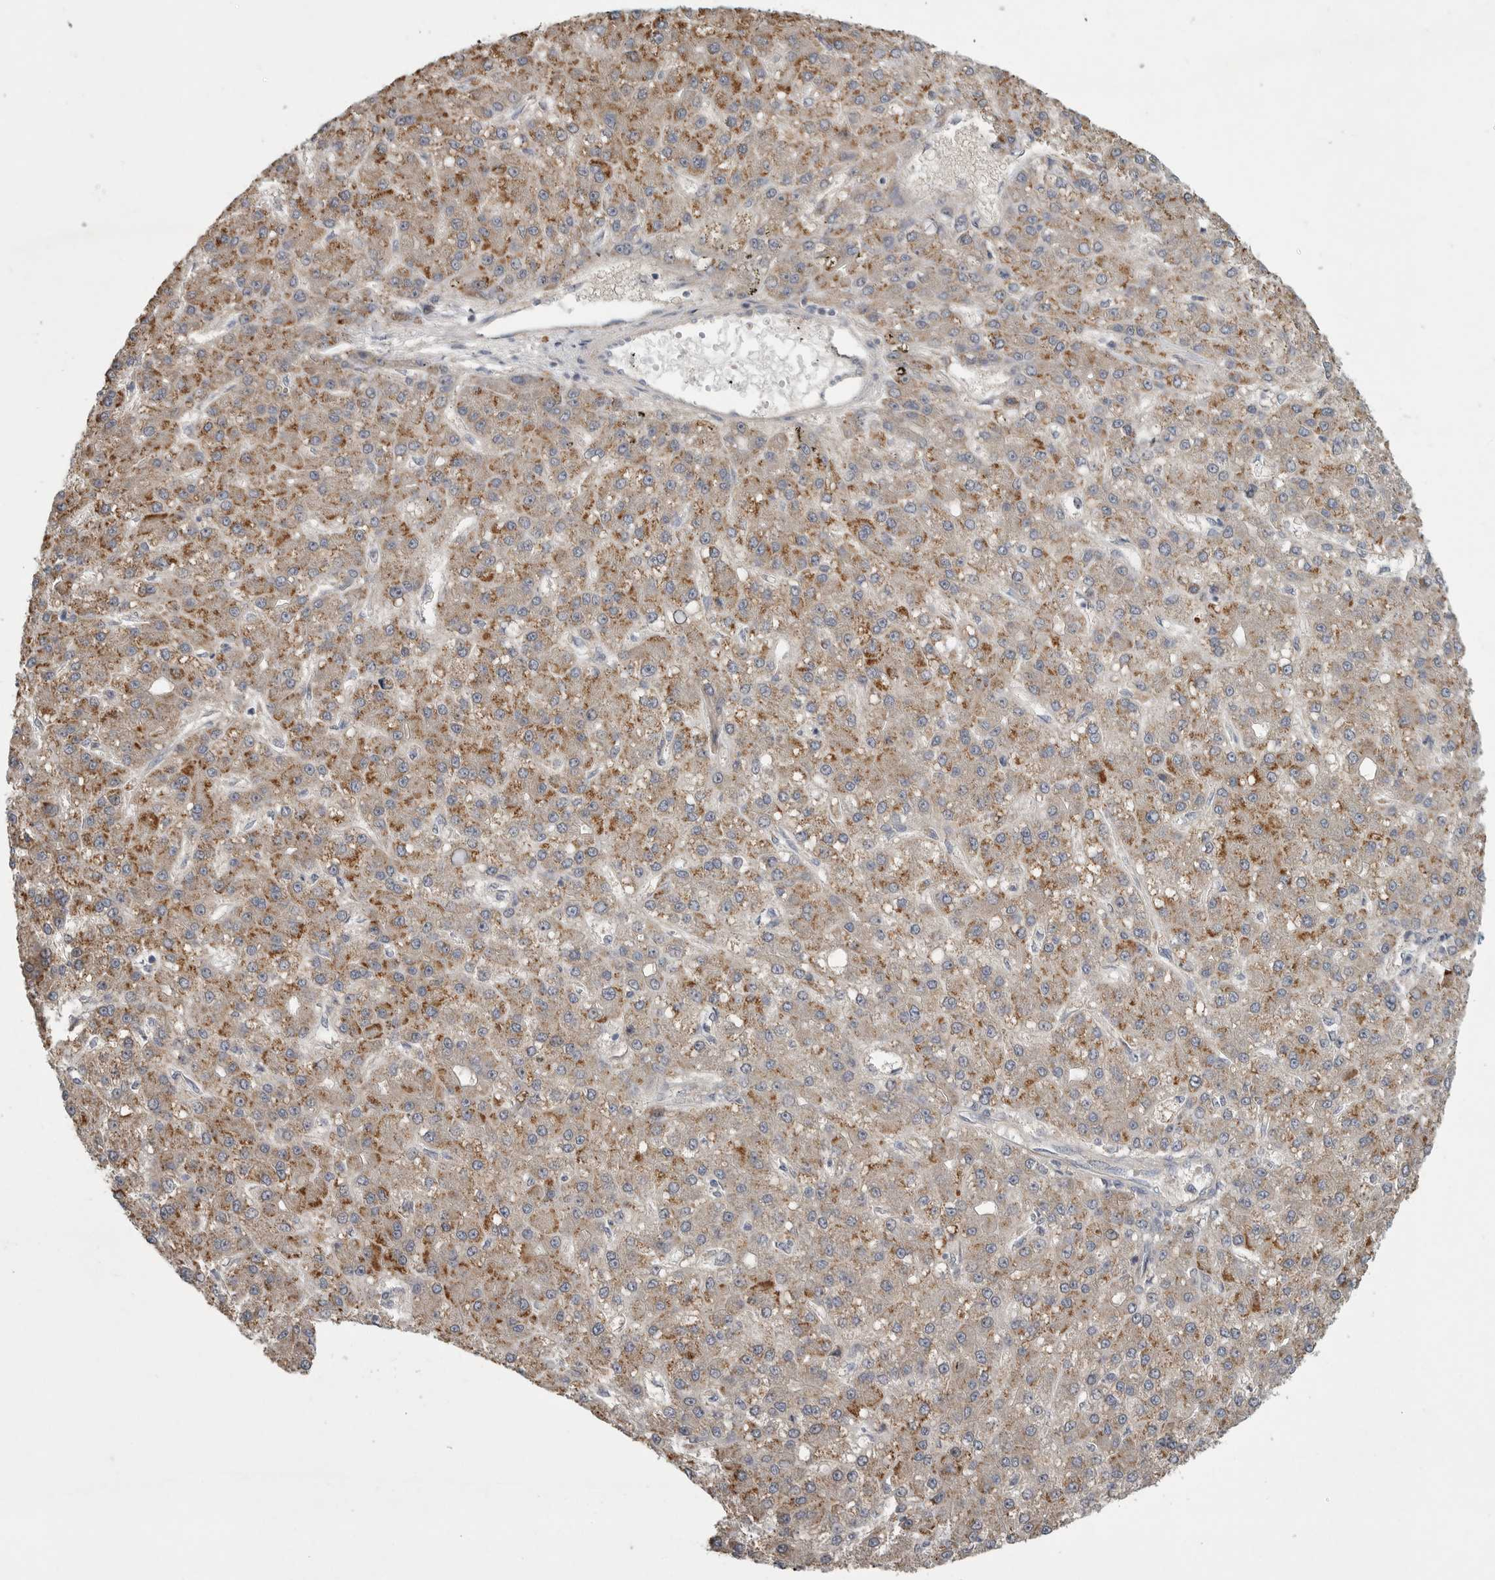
{"staining": {"intensity": "moderate", "quantity": ">75%", "location": "cytoplasmic/membranous"}, "tissue": "liver cancer", "cell_type": "Tumor cells", "image_type": "cancer", "snomed": [{"axis": "morphology", "description": "Carcinoma, Hepatocellular, NOS"}, {"axis": "topography", "description": "Liver"}], "caption": "This micrograph exhibits liver cancer (hepatocellular carcinoma) stained with immunohistochemistry to label a protein in brown. The cytoplasmic/membranous of tumor cells show moderate positivity for the protein. Nuclei are counter-stained blue.", "gene": "FBXO43", "patient": {"sex": "male", "age": 67}}